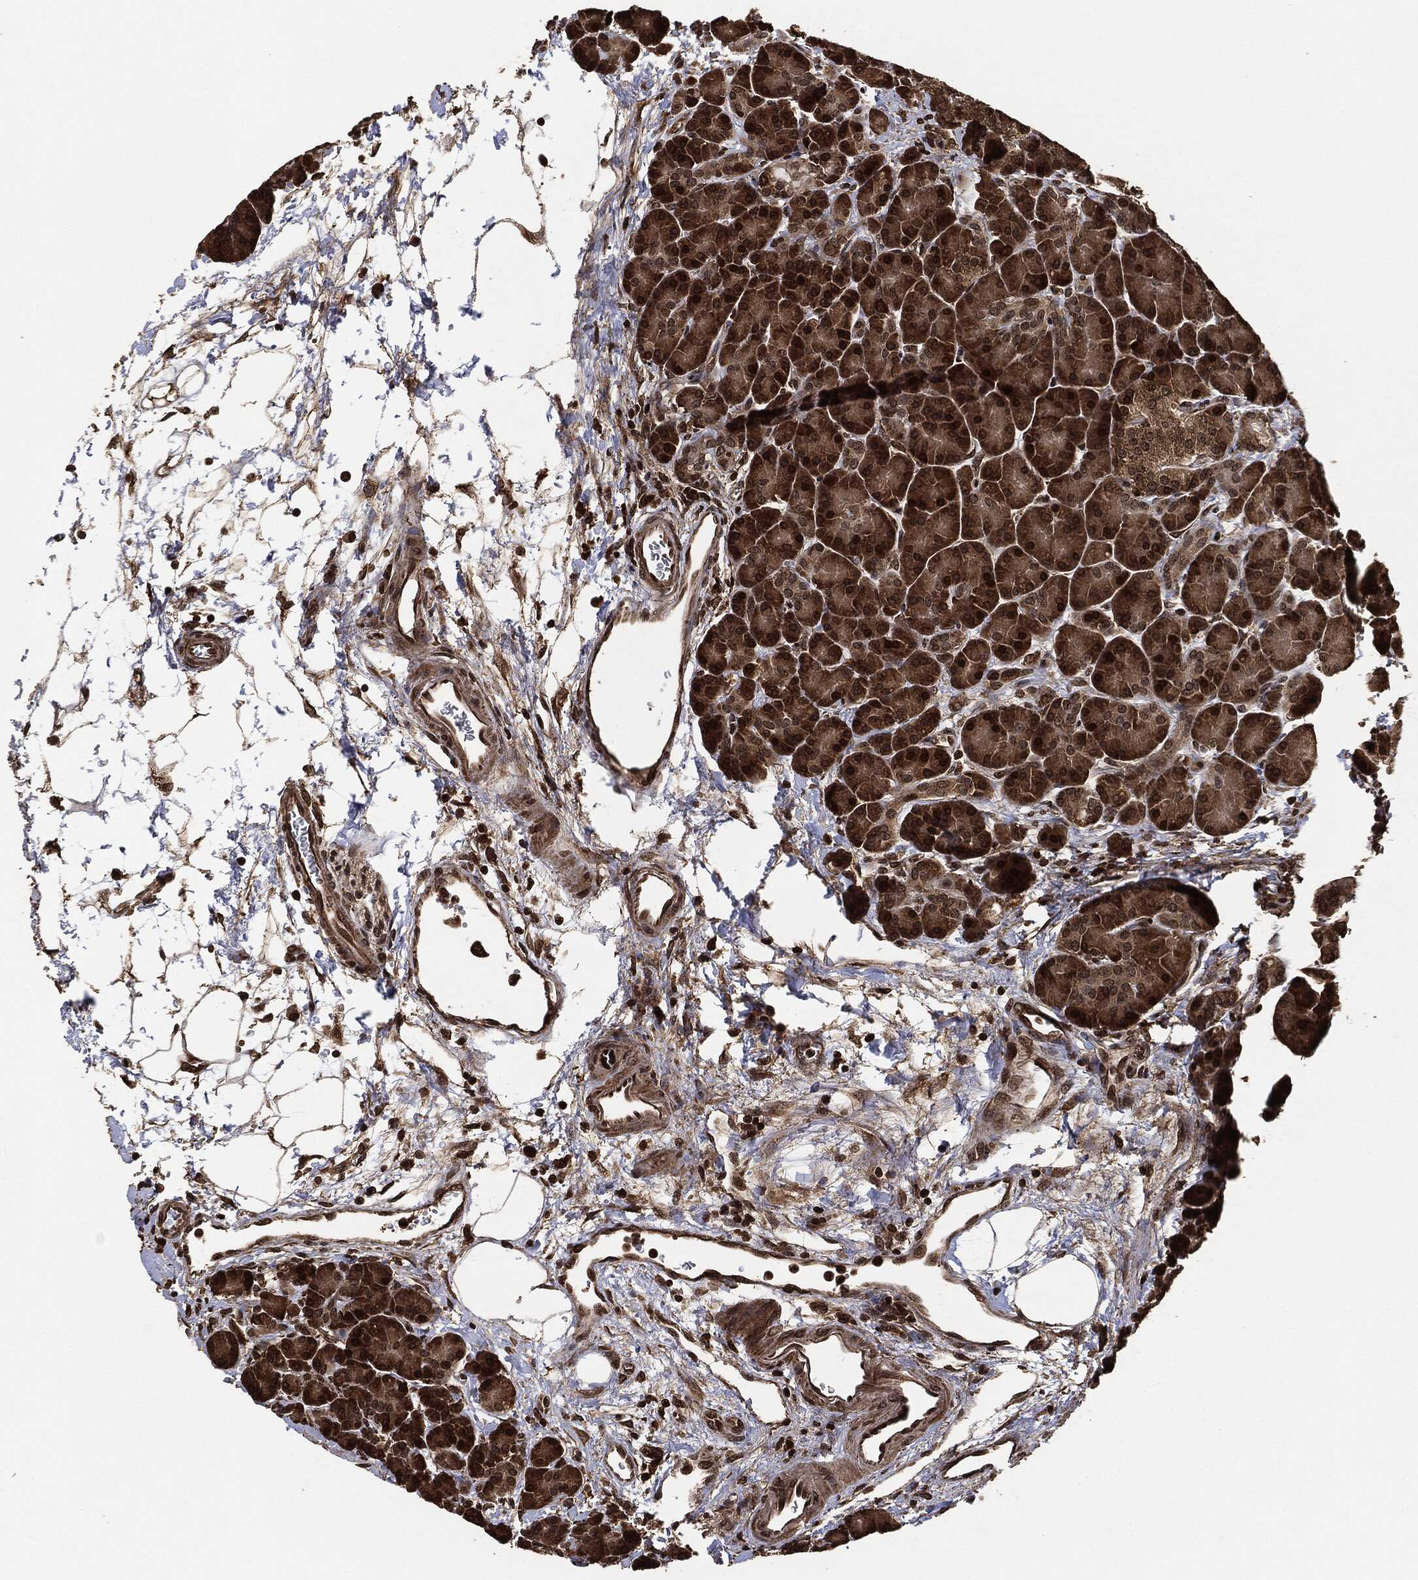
{"staining": {"intensity": "strong", "quantity": "25%-75%", "location": "cytoplasmic/membranous,nuclear"}, "tissue": "pancreas", "cell_type": "Exocrine glandular cells", "image_type": "normal", "snomed": [{"axis": "morphology", "description": "Normal tissue, NOS"}, {"axis": "topography", "description": "Pancreas"}], "caption": "Protein expression by immunohistochemistry exhibits strong cytoplasmic/membranous,nuclear expression in about 25%-75% of exocrine glandular cells in normal pancreas. The staining is performed using DAB (3,3'-diaminobenzidine) brown chromogen to label protein expression. The nuclei are counter-stained blue using hematoxylin.", "gene": "PDK1", "patient": {"sex": "female", "age": 63}}